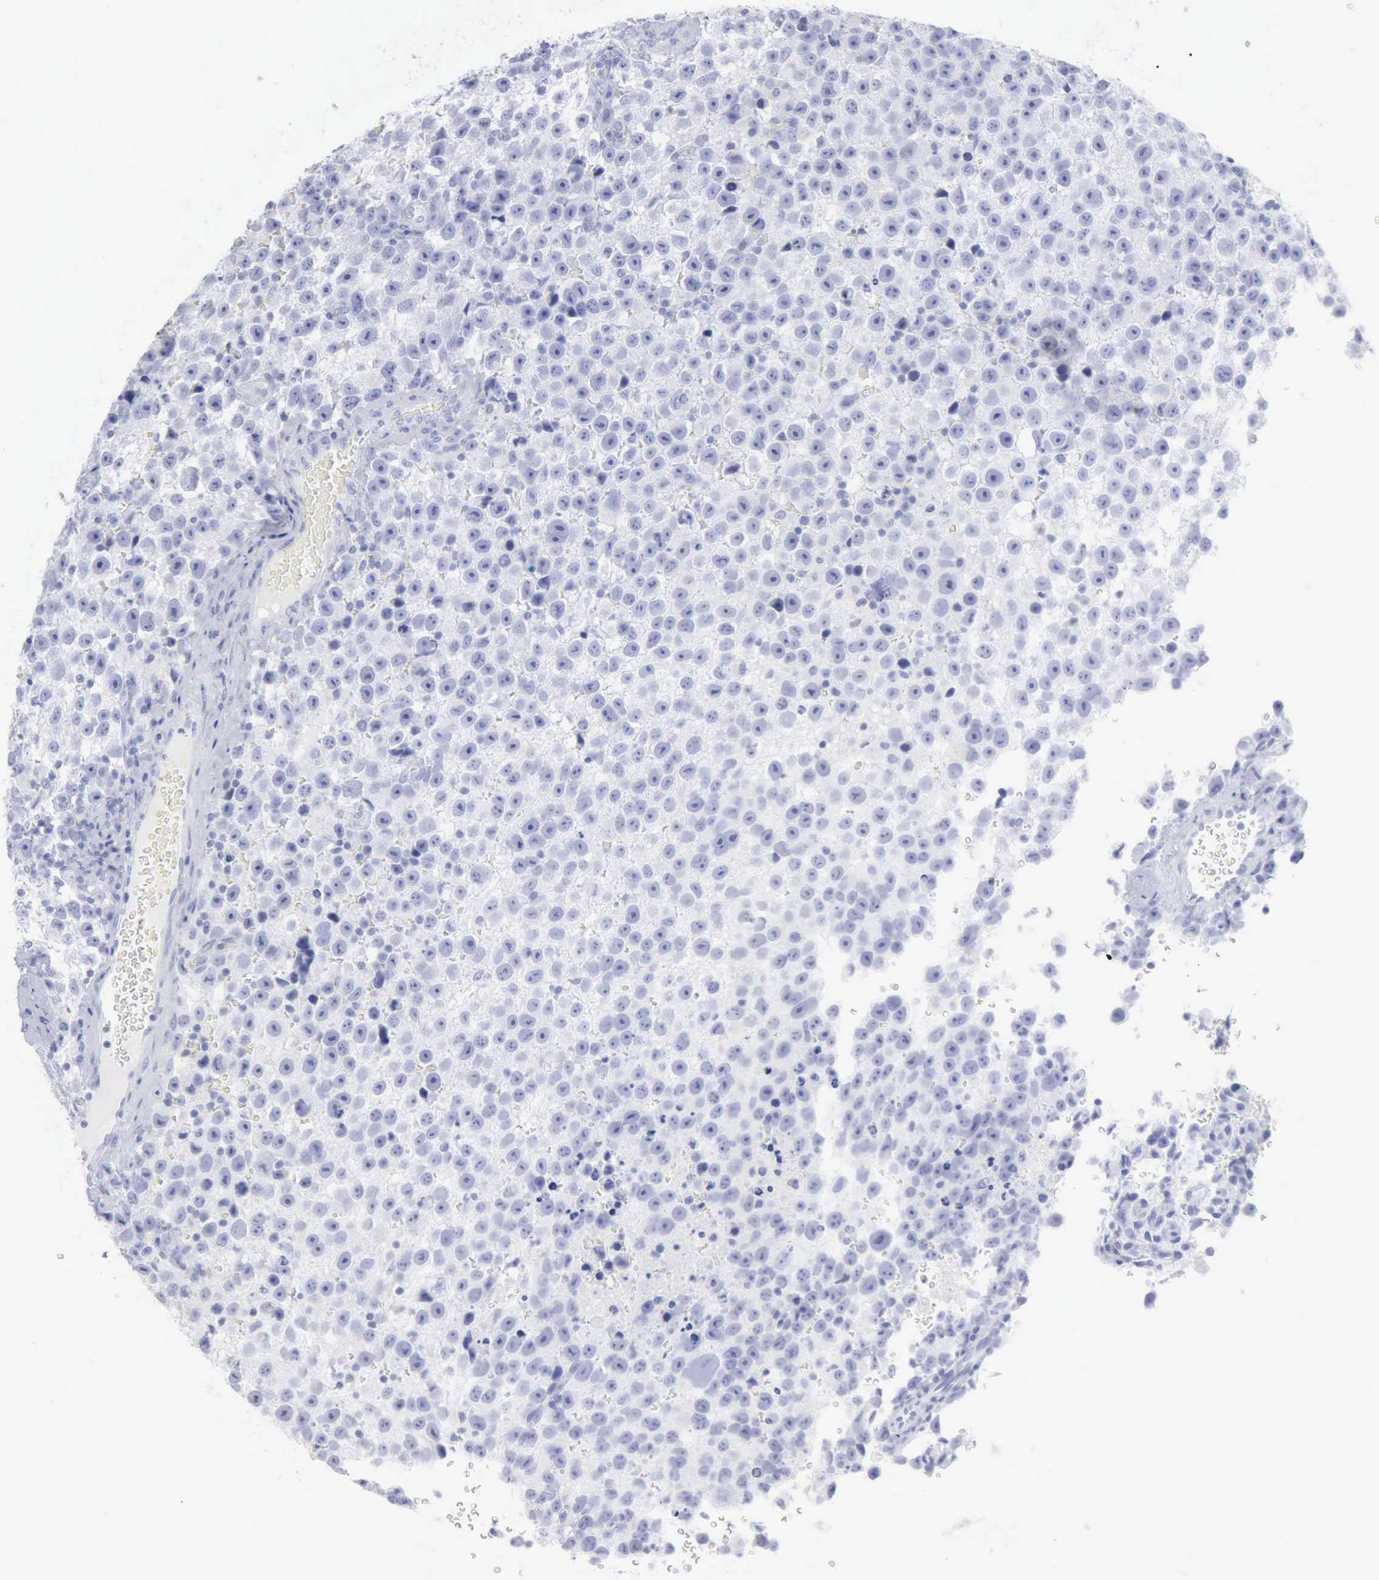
{"staining": {"intensity": "negative", "quantity": "none", "location": "none"}, "tissue": "testis cancer", "cell_type": "Tumor cells", "image_type": "cancer", "snomed": [{"axis": "morphology", "description": "Seminoma, NOS"}, {"axis": "topography", "description": "Testis"}], "caption": "IHC image of human testis cancer stained for a protein (brown), which shows no staining in tumor cells.", "gene": "CMA1", "patient": {"sex": "male", "age": 33}}